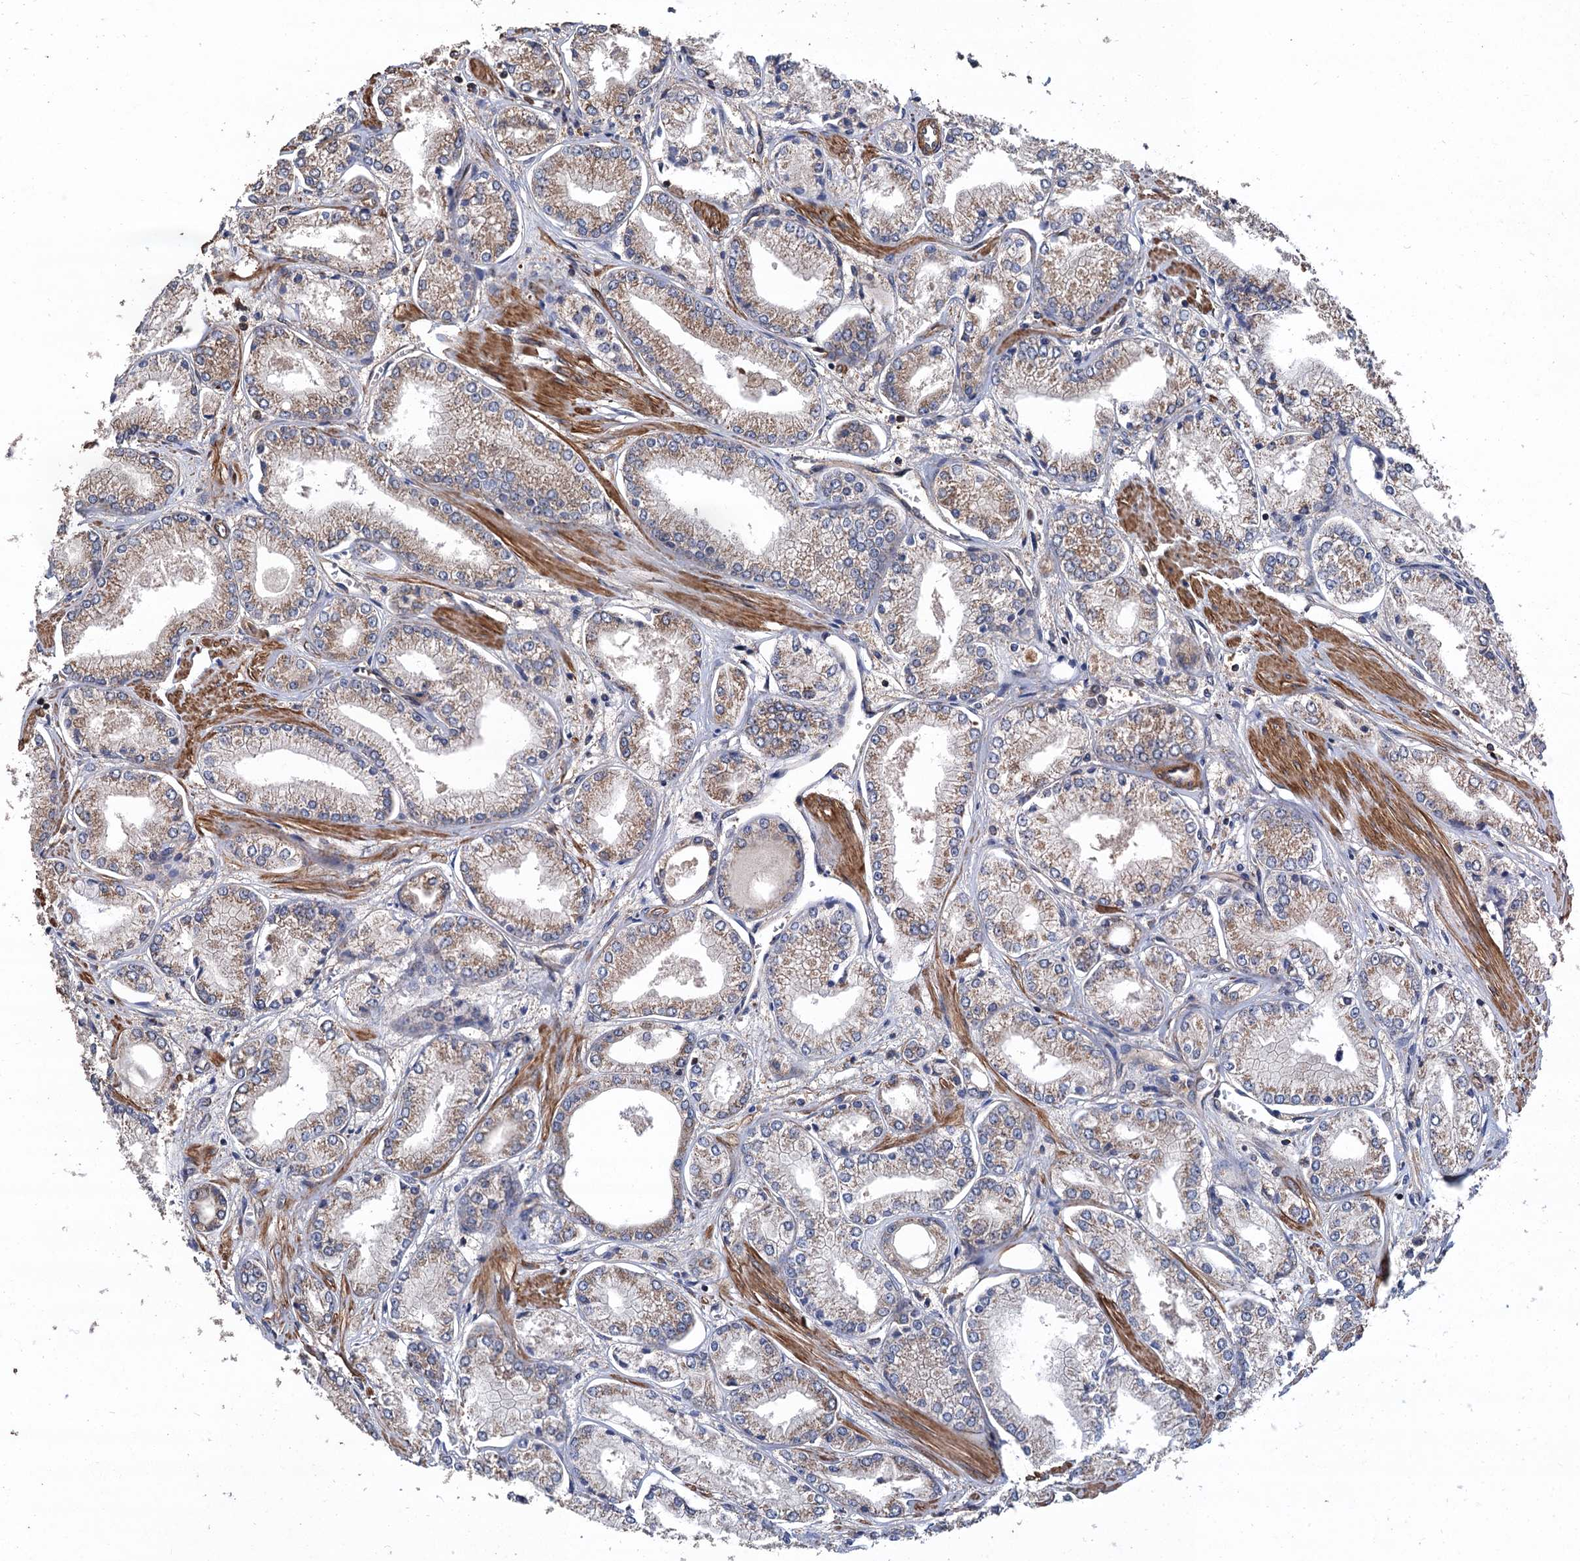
{"staining": {"intensity": "weak", "quantity": ">75%", "location": "cytoplasmic/membranous"}, "tissue": "prostate cancer", "cell_type": "Tumor cells", "image_type": "cancer", "snomed": [{"axis": "morphology", "description": "Adenocarcinoma, Low grade"}, {"axis": "topography", "description": "Prostate"}], "caption": "Brown immunohistochemical staining in human prostate cancer (low-grade adenocarcinoma) displays weak cytoplasmic/membranous expression in about >75% of tumor cells.", "gene": "PPP4R1", "patient": {"sex": "male", "age": 60}}